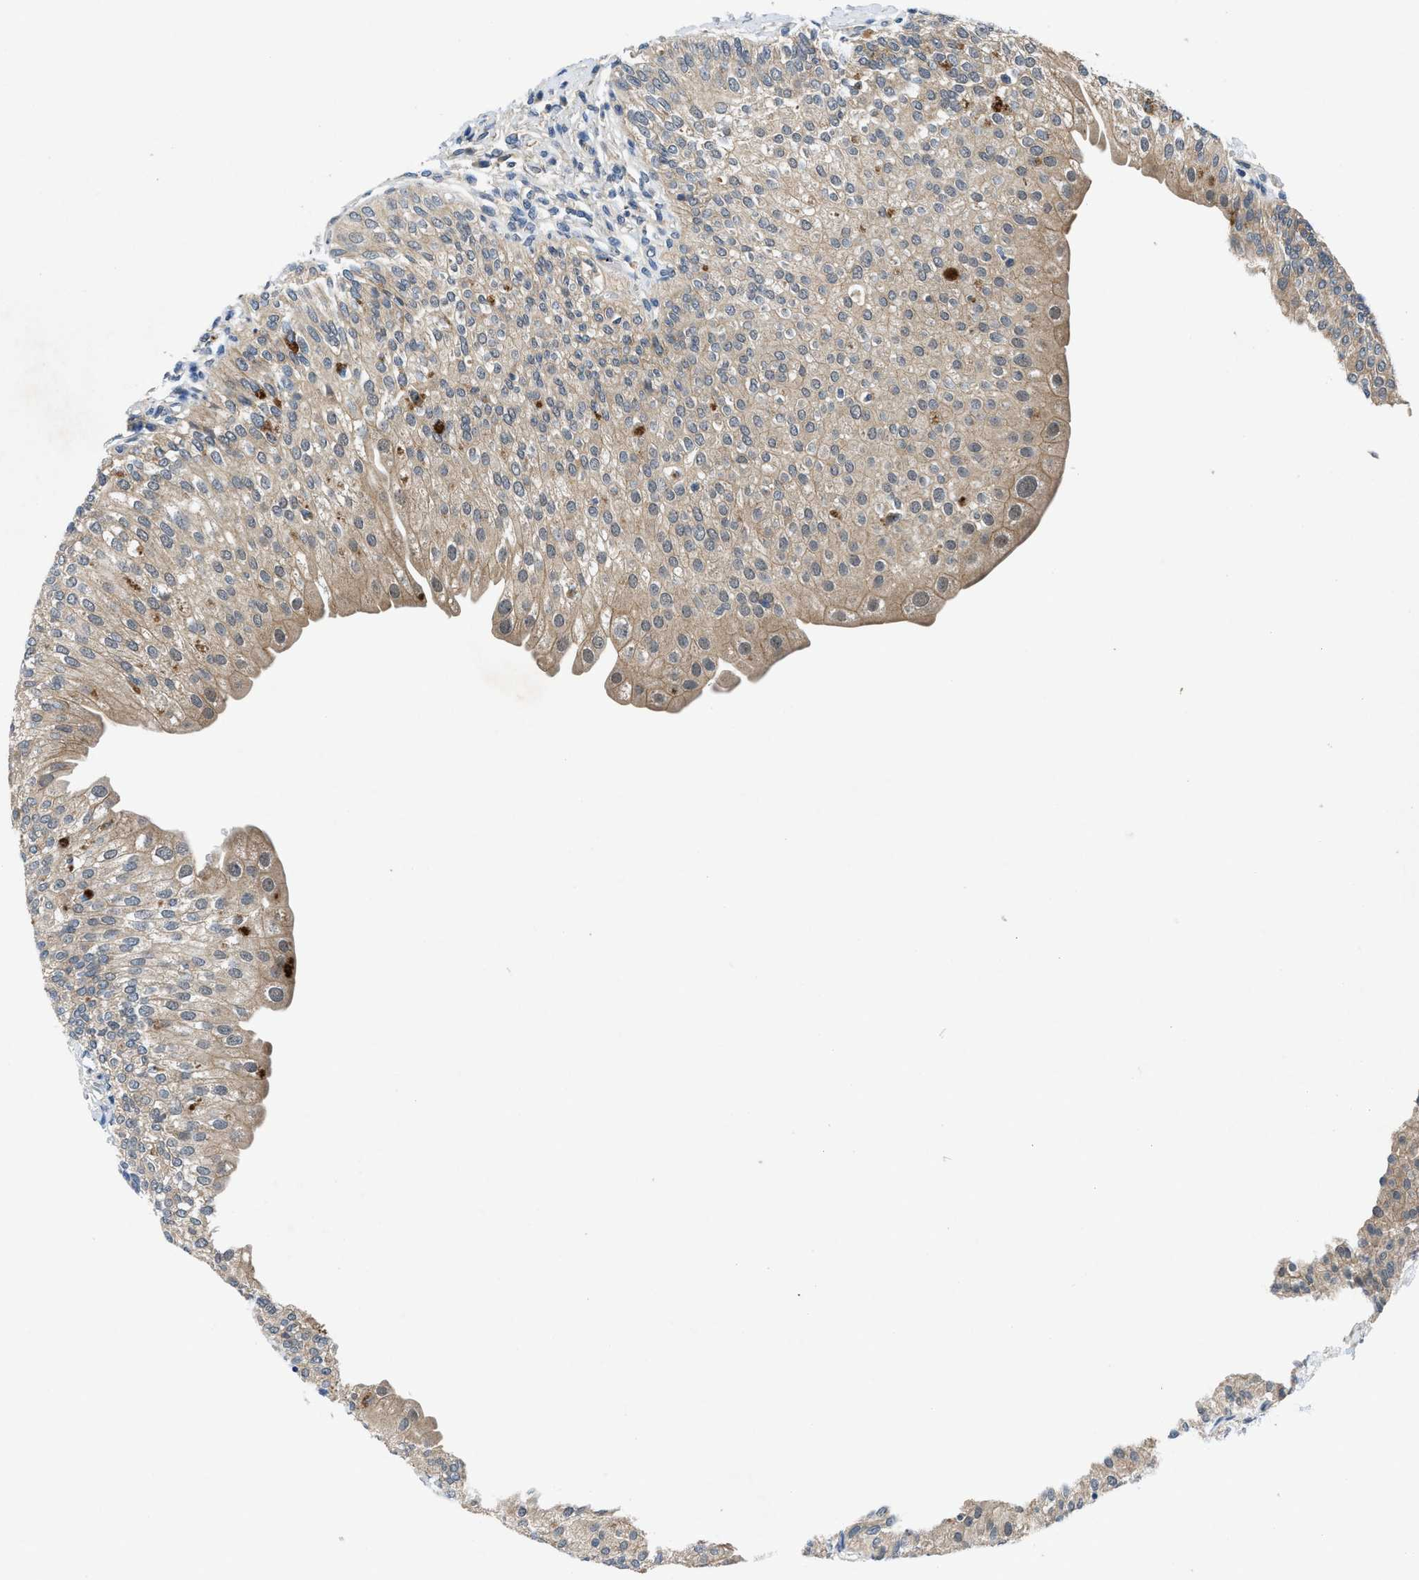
{"staining": {"intensity": "moderate", "quantity": ">75%", "location": "cytoplasmic/membranous"}, "tissue": "urinary bladder", "cell_type": "Urothelial cells", "image_type": "normal", "snomed": [{"axis": "morphology", "description": "Normal tissue, NOS"}, {"axis": "topography", "description": "Urinary bladder"}], "caption": "Urinary bladder stained with IHC exhibits moderate cytoplasmic/membranous staining in about >75% of urothelial cells.", "gene": "PANX1", "patient": {"sex": "male", "age": 46}}